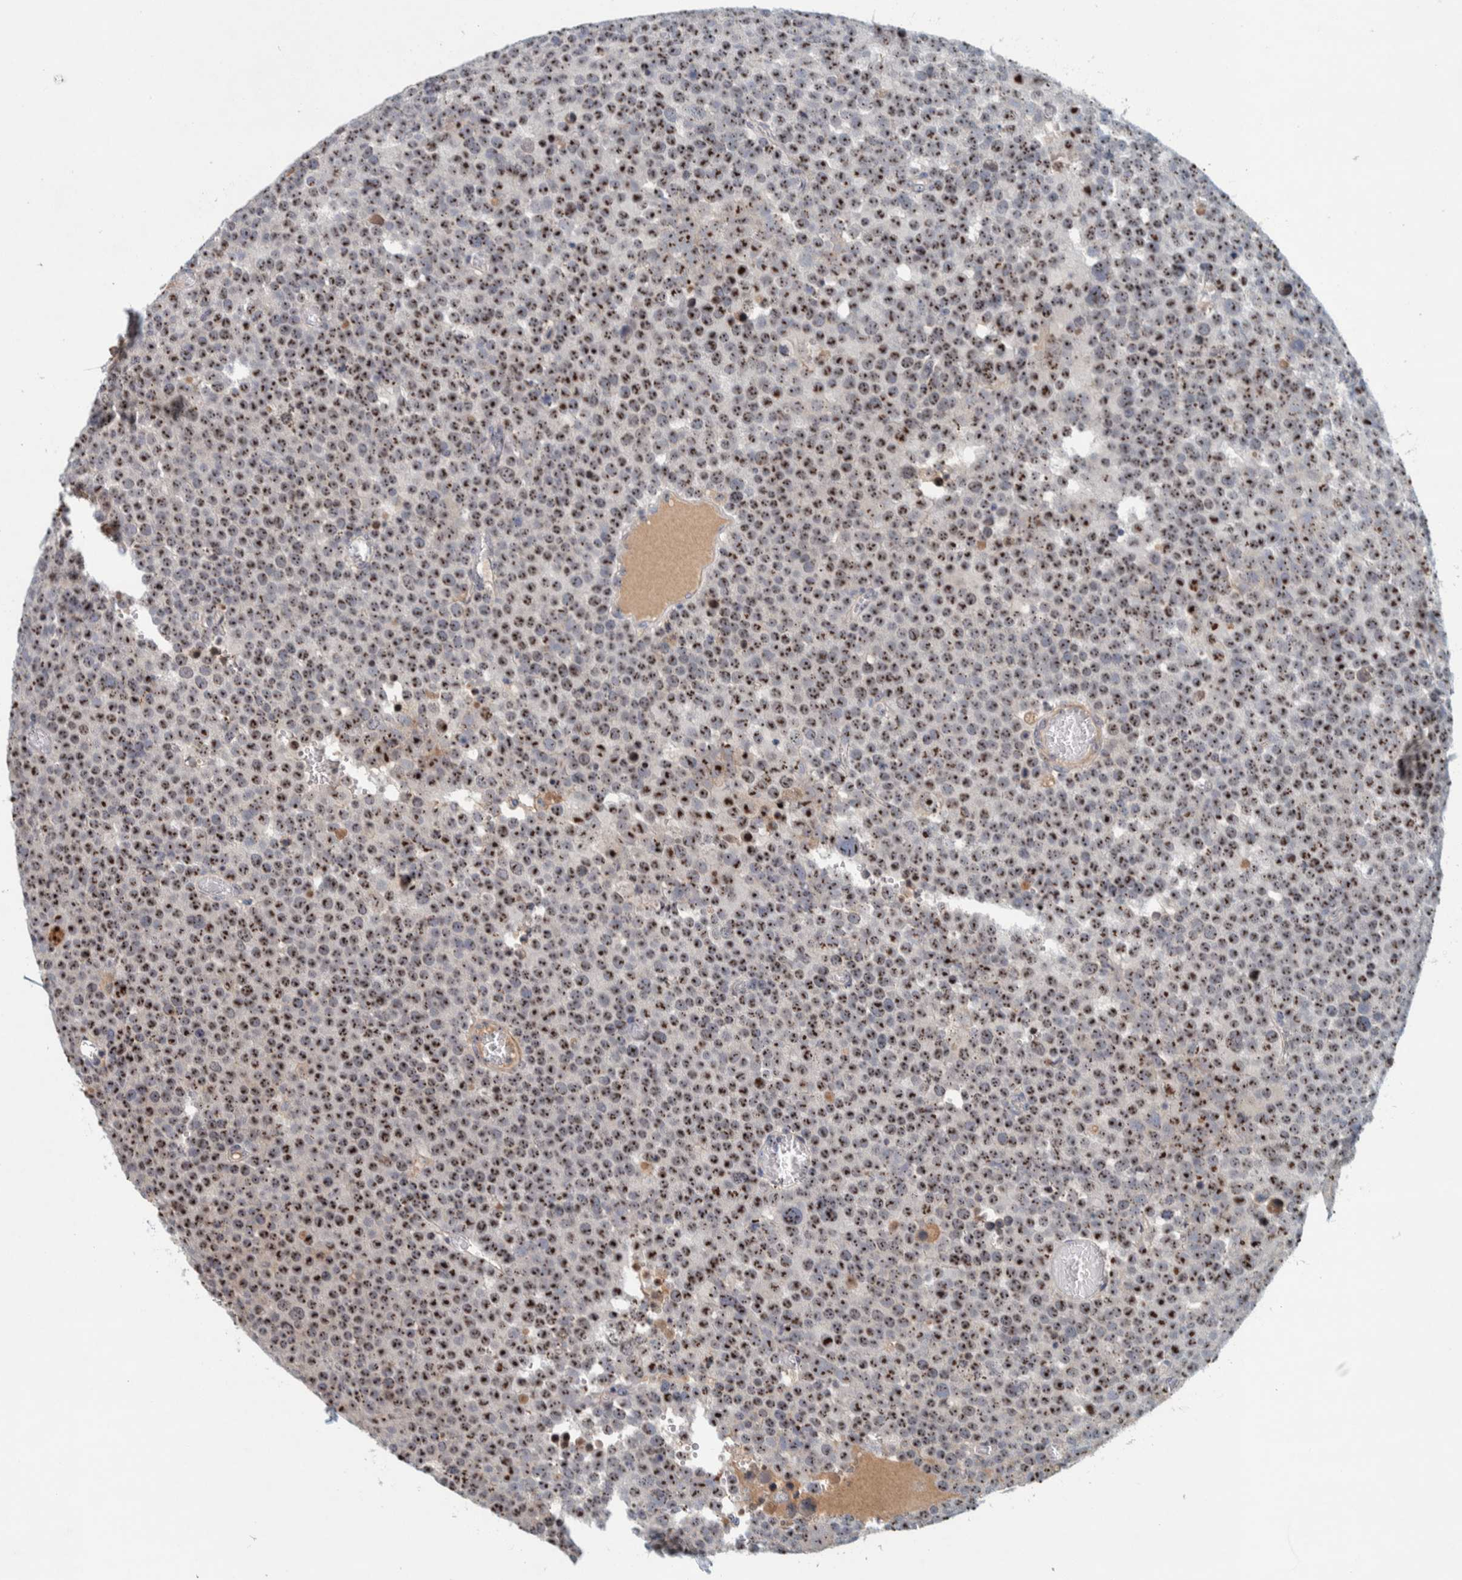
{"staining": {"intensity": "strong", "quantity": ">75%", "location": "nuclear"}, "tissue": "testis cancer", "cell_type": "Tumor cells", "image_type": "cancer", "snomed": [{"axis": "morphology", "description": "Seminoma, NOS"}, {"axis": "topography", "description": "Testis"}], "caption": "Immunohistochemical staining of human testis cancer reveals high levels of strong nuclear protein staining in approximately >75% of tumor cells. The staining is performed using DAB brown chromogen to label protein expression. The nuclei are counter-stained blue using hematoxylin.", "gene": "NOL11", "patient": {"sex": "male", "age": 71}}